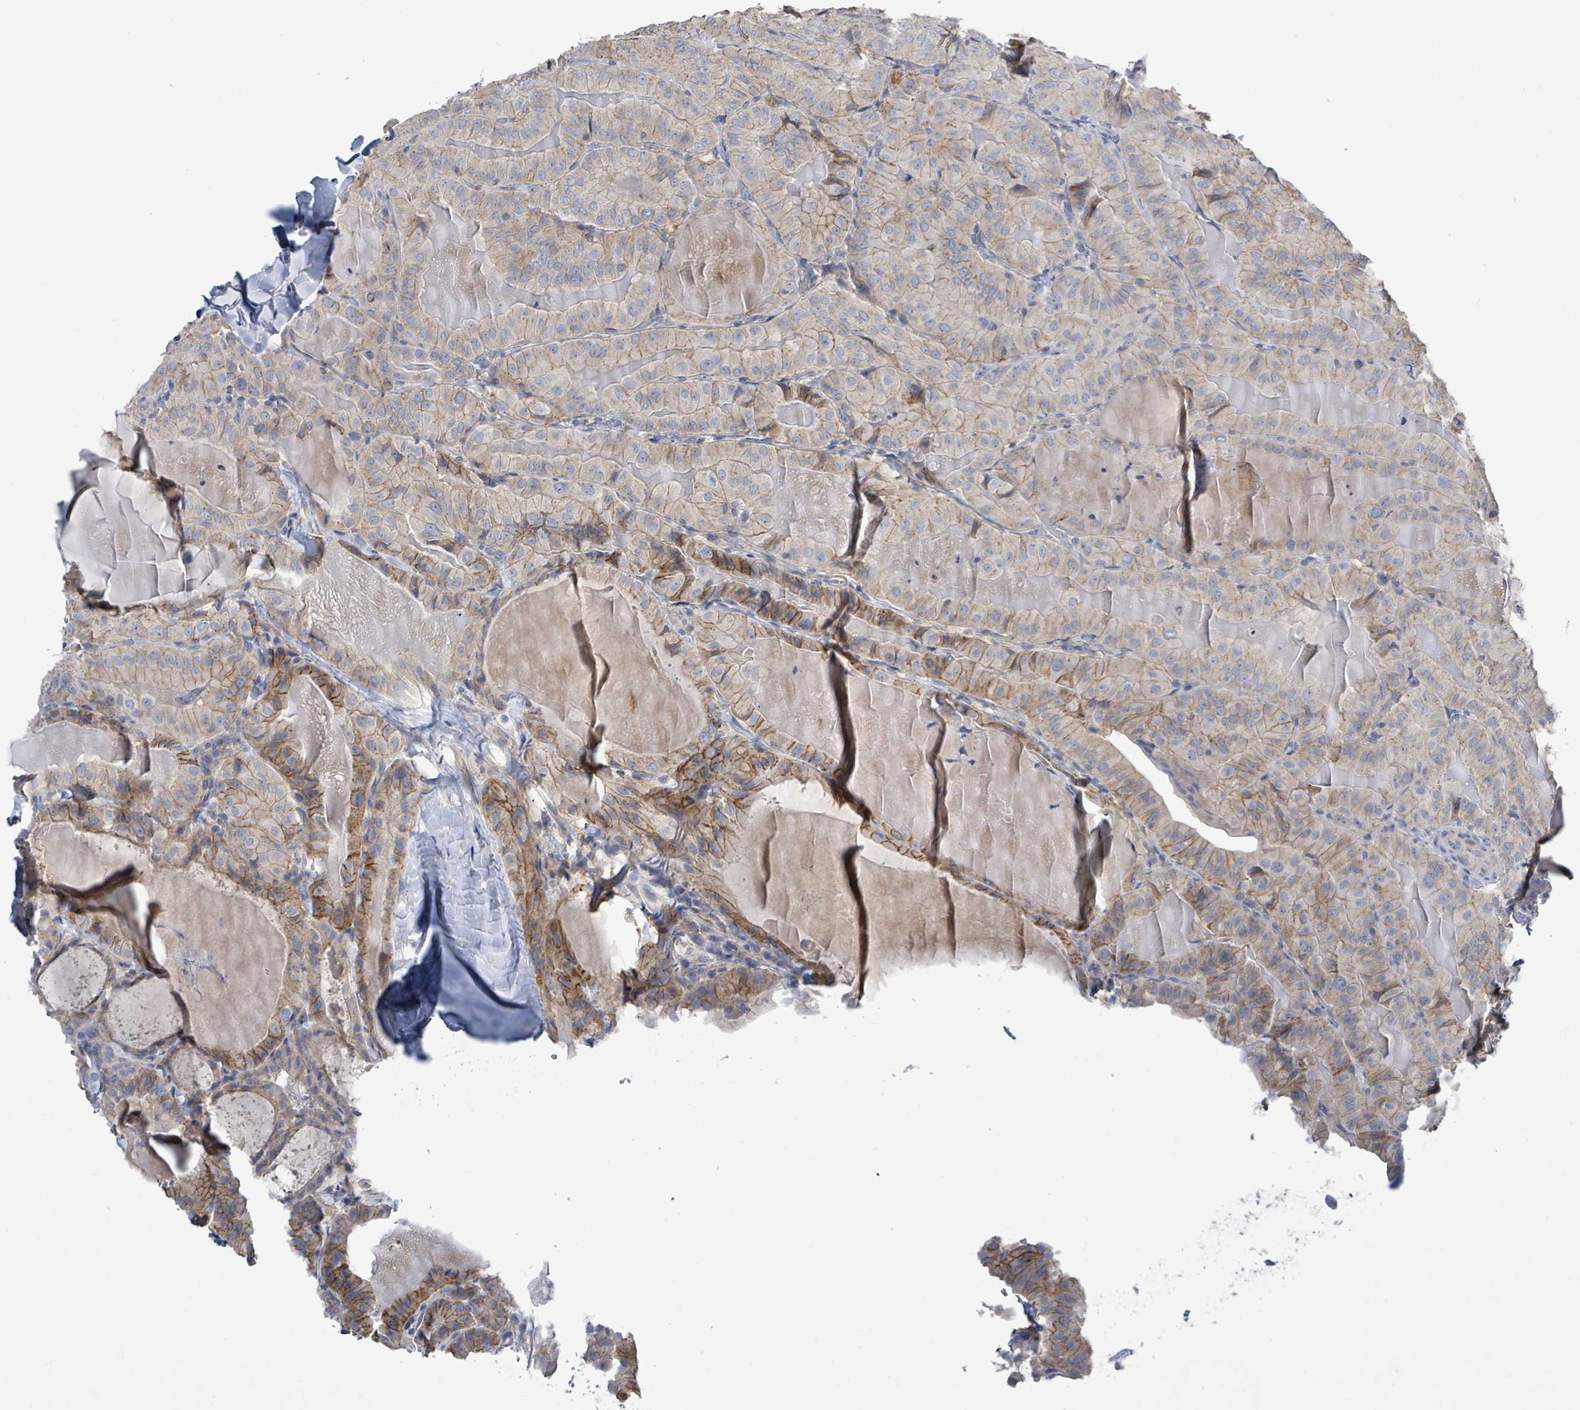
{"staining": {"intensity": "moderate", "quantity": "25%-75%", "location": "cytoplasmic/membranous"}, "tissue": "thyroid cancer", "cell_type": "Tumor cells", "image_type": "cancer", "snomed": [{"axis": "morphology", "description": "Papillary adenocarcinoma, NOS"}, {"axis": "topography", "description": "Thyroid gland"}], "caption": "Papillary adenocarcinoma (thyroid) tissue shows moderate cytoplasmic/membranous expression in about 25%-75% of tumor cells, visualized by immunohistochemistry.", "gene": "KRAS", "patient": {"sex": "female", "age": 68}}